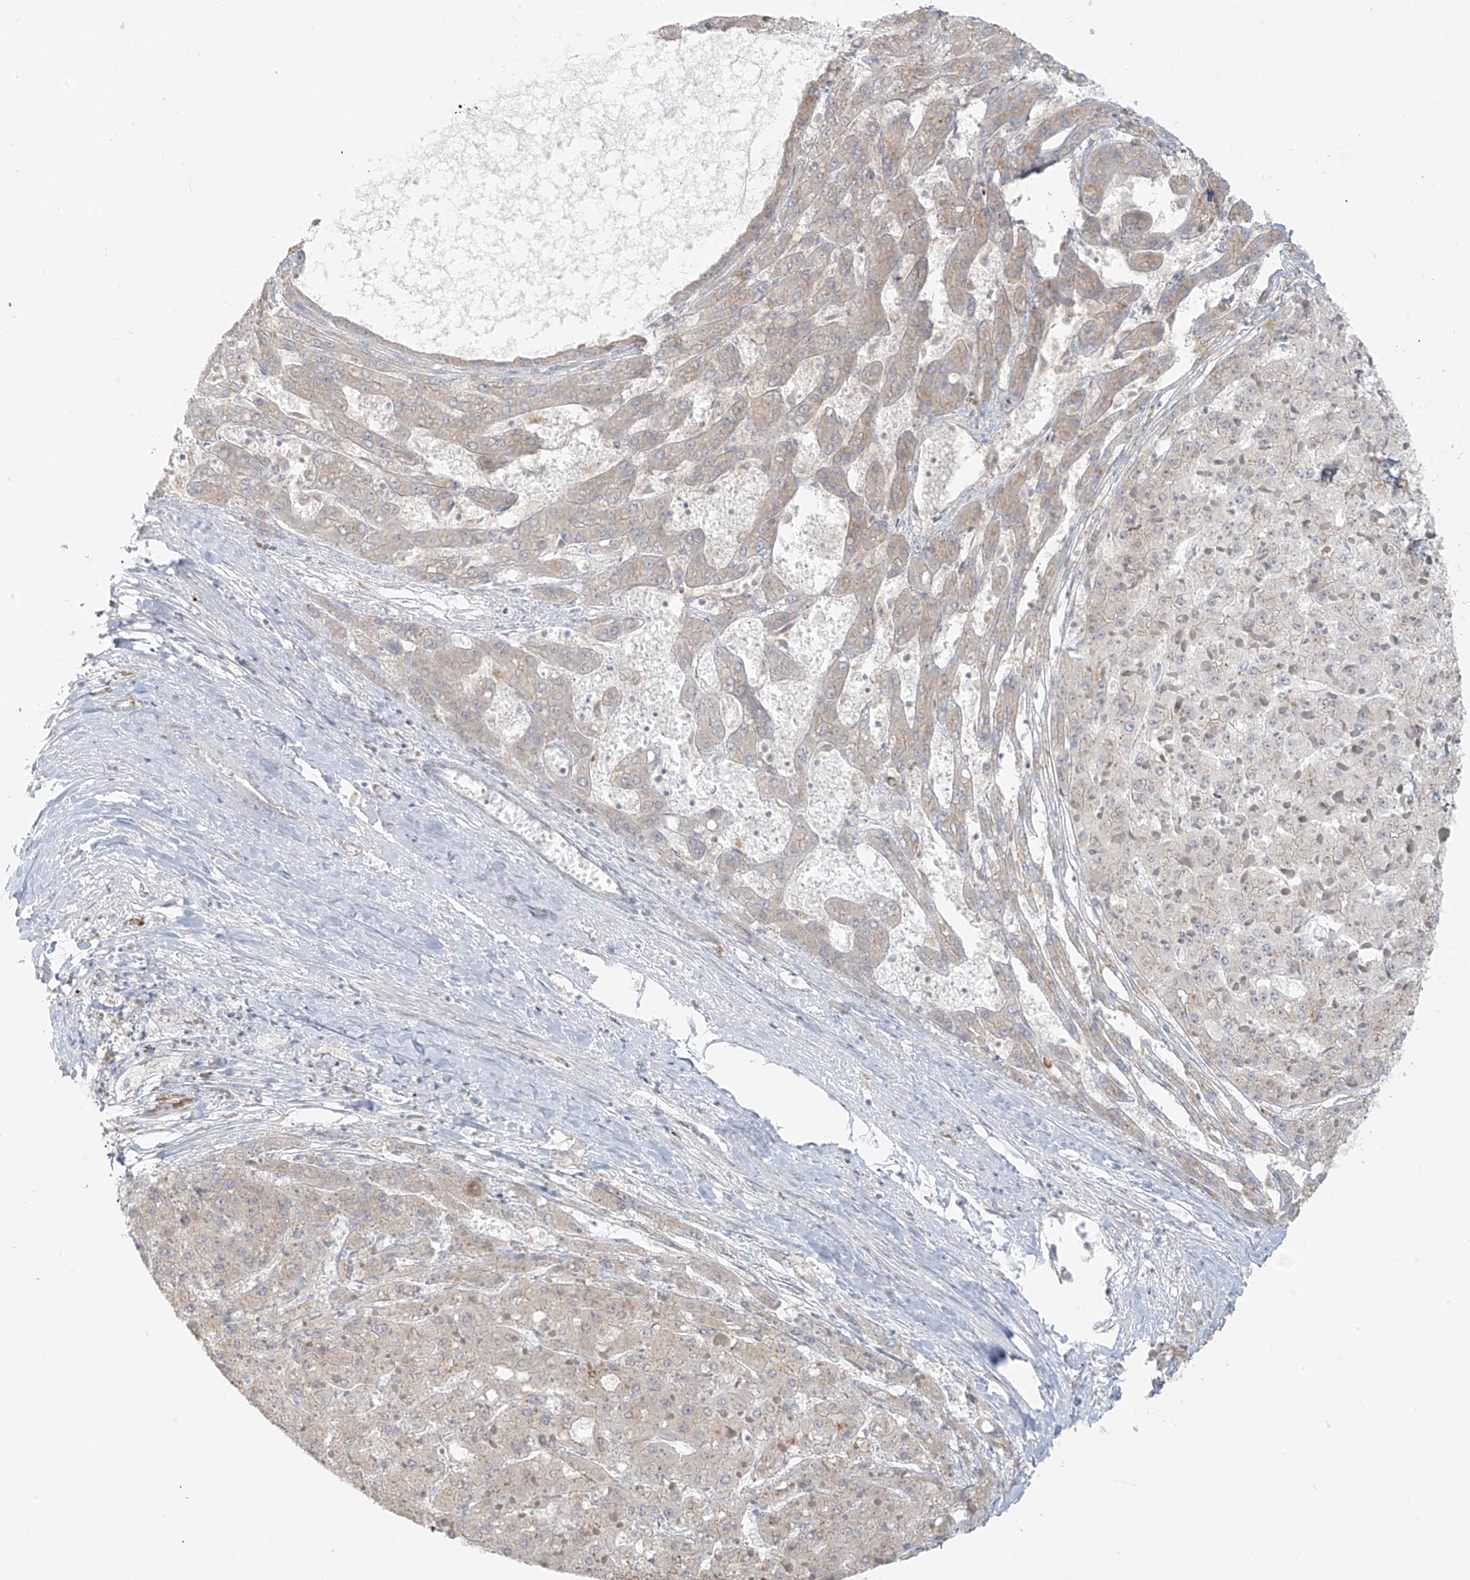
{"staining": {"intensity": "negative", "quantity": "none", "location": "none"}, "tissue": "liver cancer", "cell_type": "Tumor cells", "image_type": "cancer", "snomed": [{"axis": "morphology", "description": "Carcinoma, Hepatocellular, NOS"}, {"axis": "topography", "description": "Liver"}], "caption": "The micrograph displays no staining of tumor cells in liver cancer. (DAB immunohistochemistry (IHC) visualized using brightfield microscopy, high magnification).", "gene": "UST", "patient": {"sex": "female", "age": 73}}